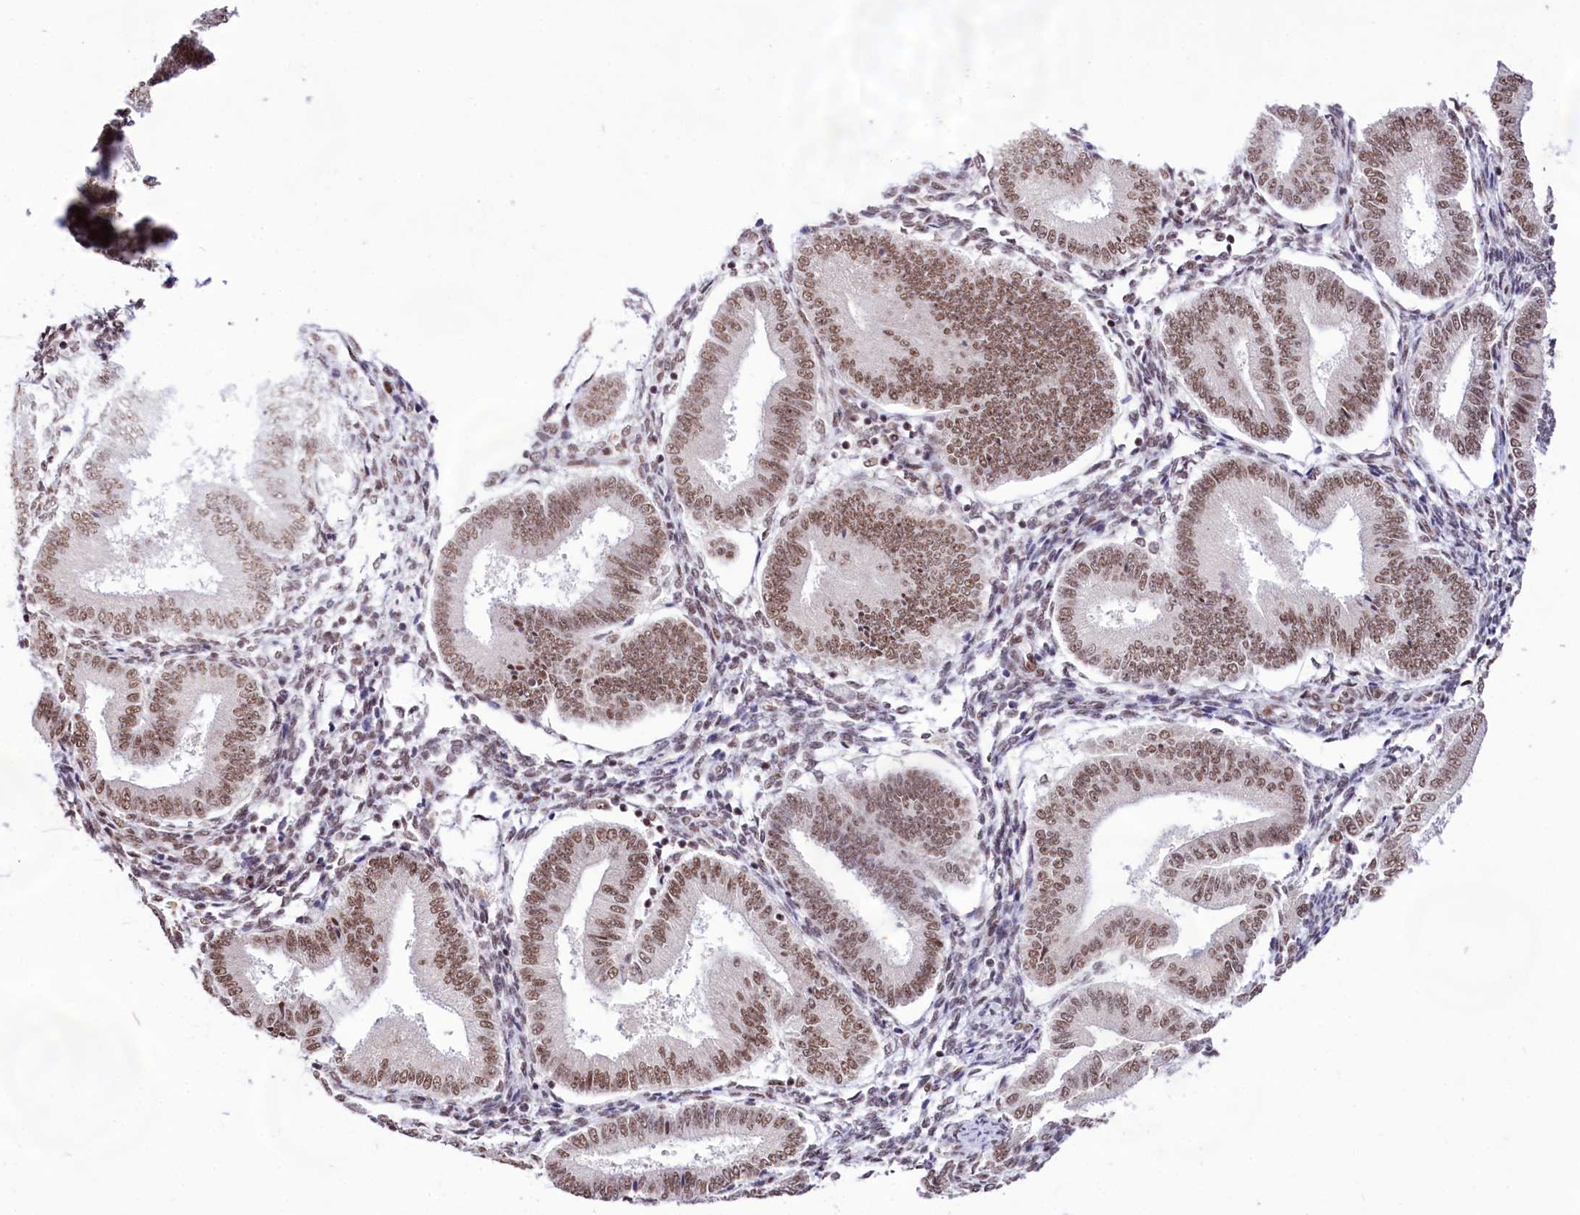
{"staining": {"intensity": "moderate", "quantity": "25%-75%", "location": "nuclear"}, "tissue": "endometrium", "cell_type": "Cells in endometrial stroma", "image_type": "normal", "snomed": [{"axis": "morphology", "description": "Normal tissue, NOS"}, {"axis": "topography", "description": "Endometrium"}], "caption": "IHC of benign endometrium shows medium levels of moderate nuclear staining in about 25%-75% of cells in endometrial stroma.", "gene": "HIRA", "patient": {"sex": "female", "age": 39}}